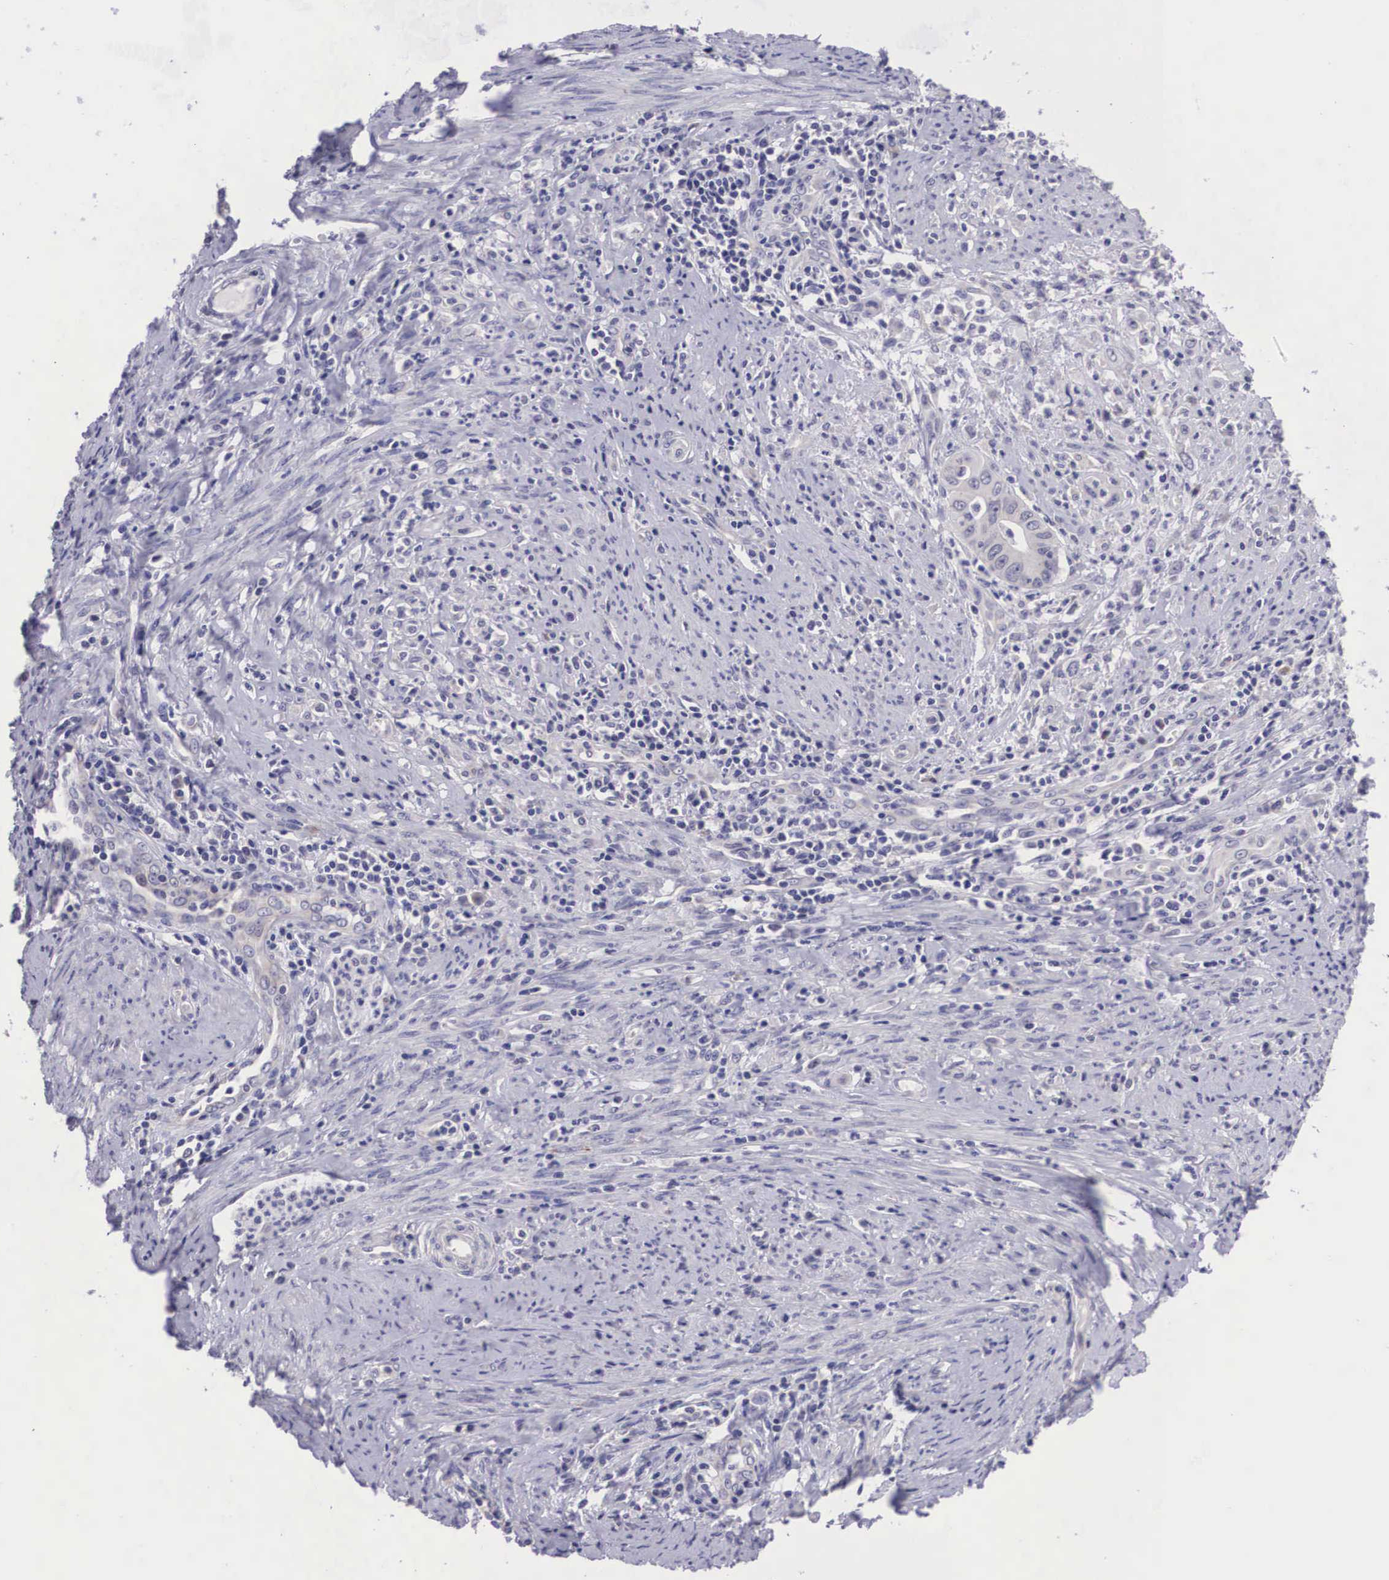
{"staining": {"intensity": "negative", "quantity": "none", "location": "none"}, "tissue": "cervical cancer", "cell_type": "Tumor cells", "image_type": "cancer", "snomed": [{"axis": "morphology", "description": "Normal tissue, NOS"}, {"axis": "morphology", "description": "Adenocarcinoma, NOS"}, {"axis": "topography", "description": "Cervix"}], "caption": "Tumor cells show no significant staining in cervical adenocarcinoma.", "gene": "ARG2", "patient": {"sex": "female", "age": 34}}